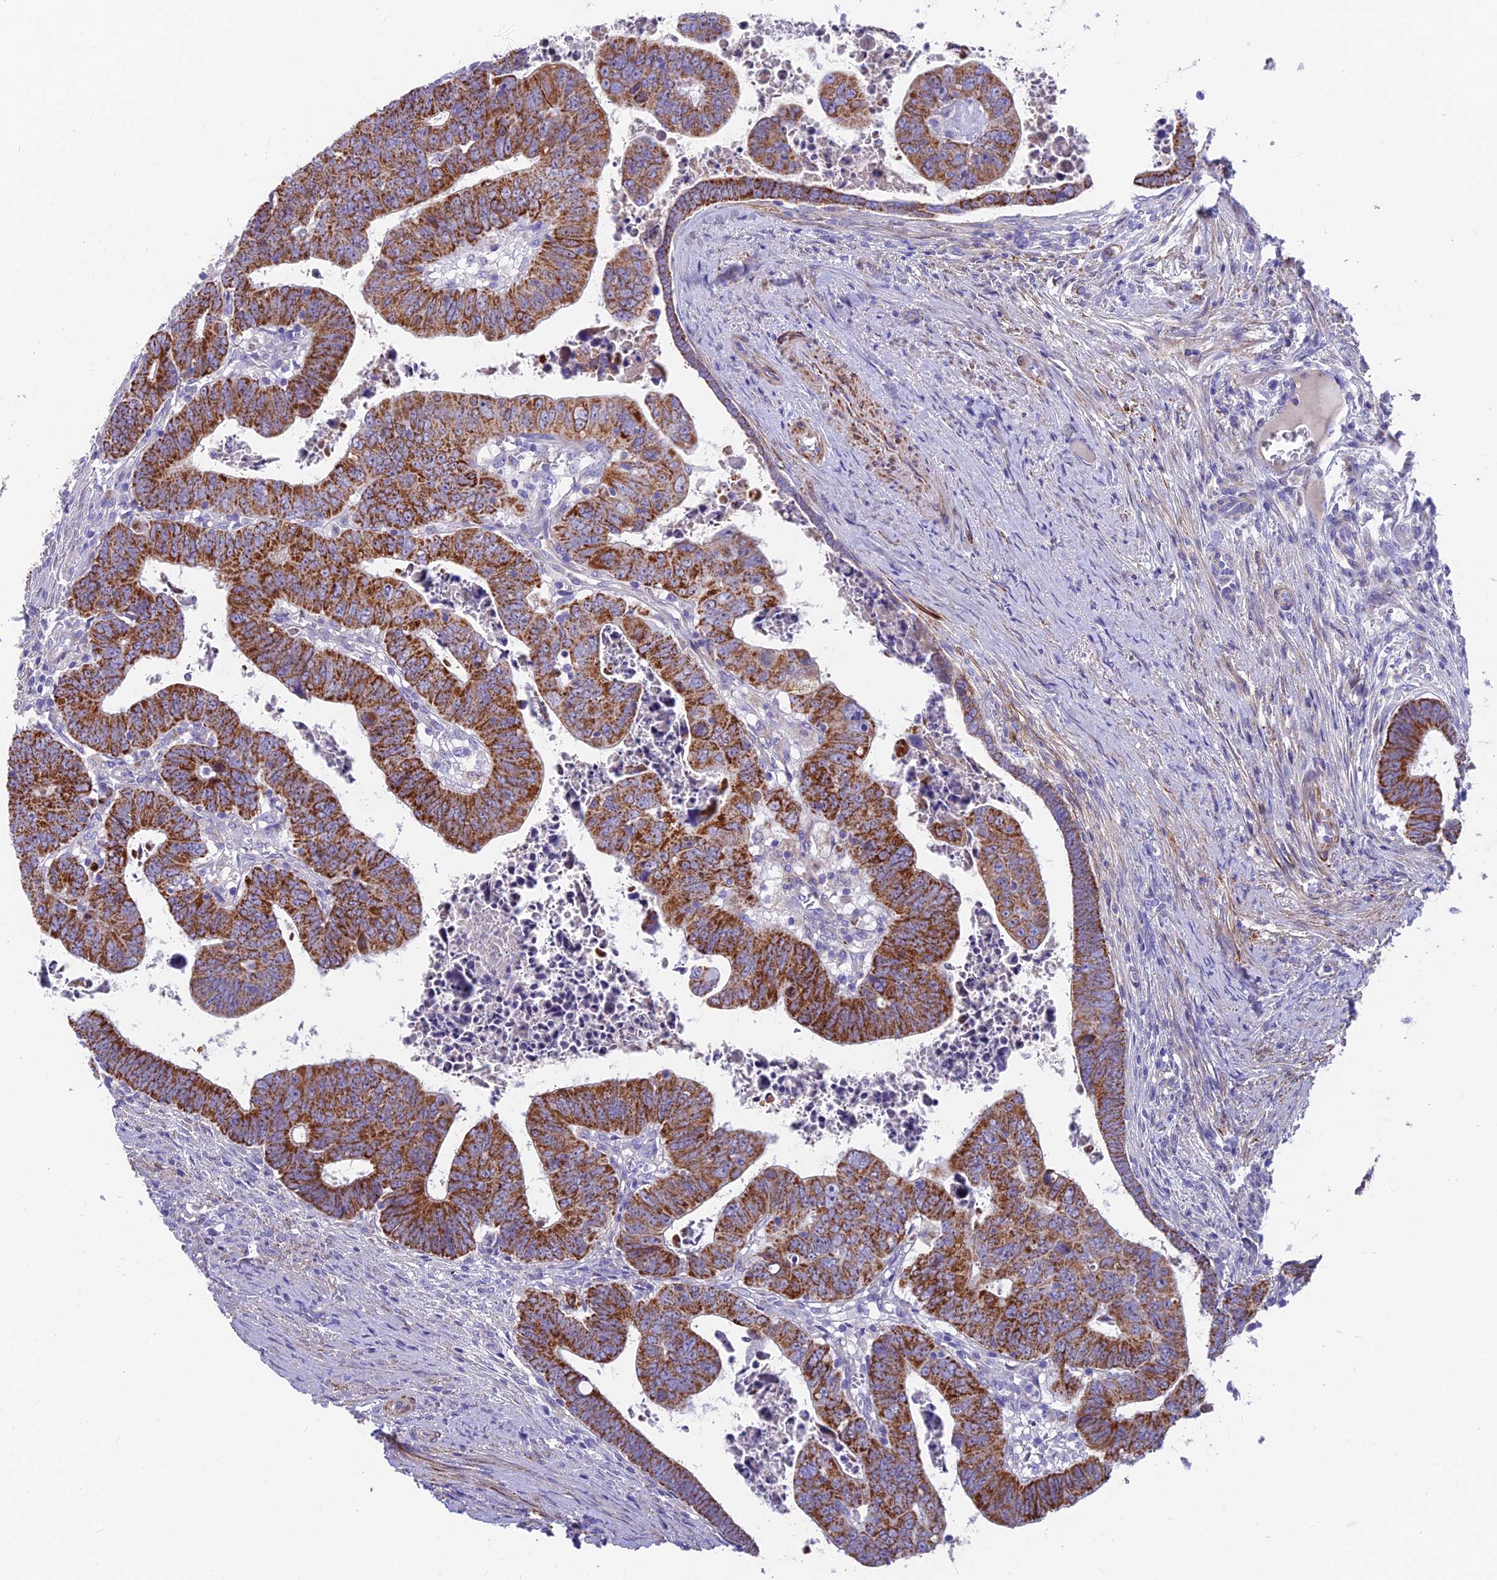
{"staining": {"intensity": "strong", "quantity": ">75%", "location": "cytoplasmic/membranous"}, "tissue": "colorectal cancer", "cell_type": "Tumor cells", "image_type": "cancer", "snomed": [{"axis": "morphology", "description": "Normal tissue, NOS"}, {"axis": "morphology", "description": "Adenocarcinoma, NOS"}, {"axis": "topography", "description": "Rectum"}], "caption": "Protein expression analysis of adenocarcinoma (colorectal) displays strong cytoplasmic/membranous expression in about >75% of tumor cells. The protein is shown in brown color, while the nuclei are stained blue.", "gene": "TIGD6", "patient": {"sex": "female", "age": 65}}